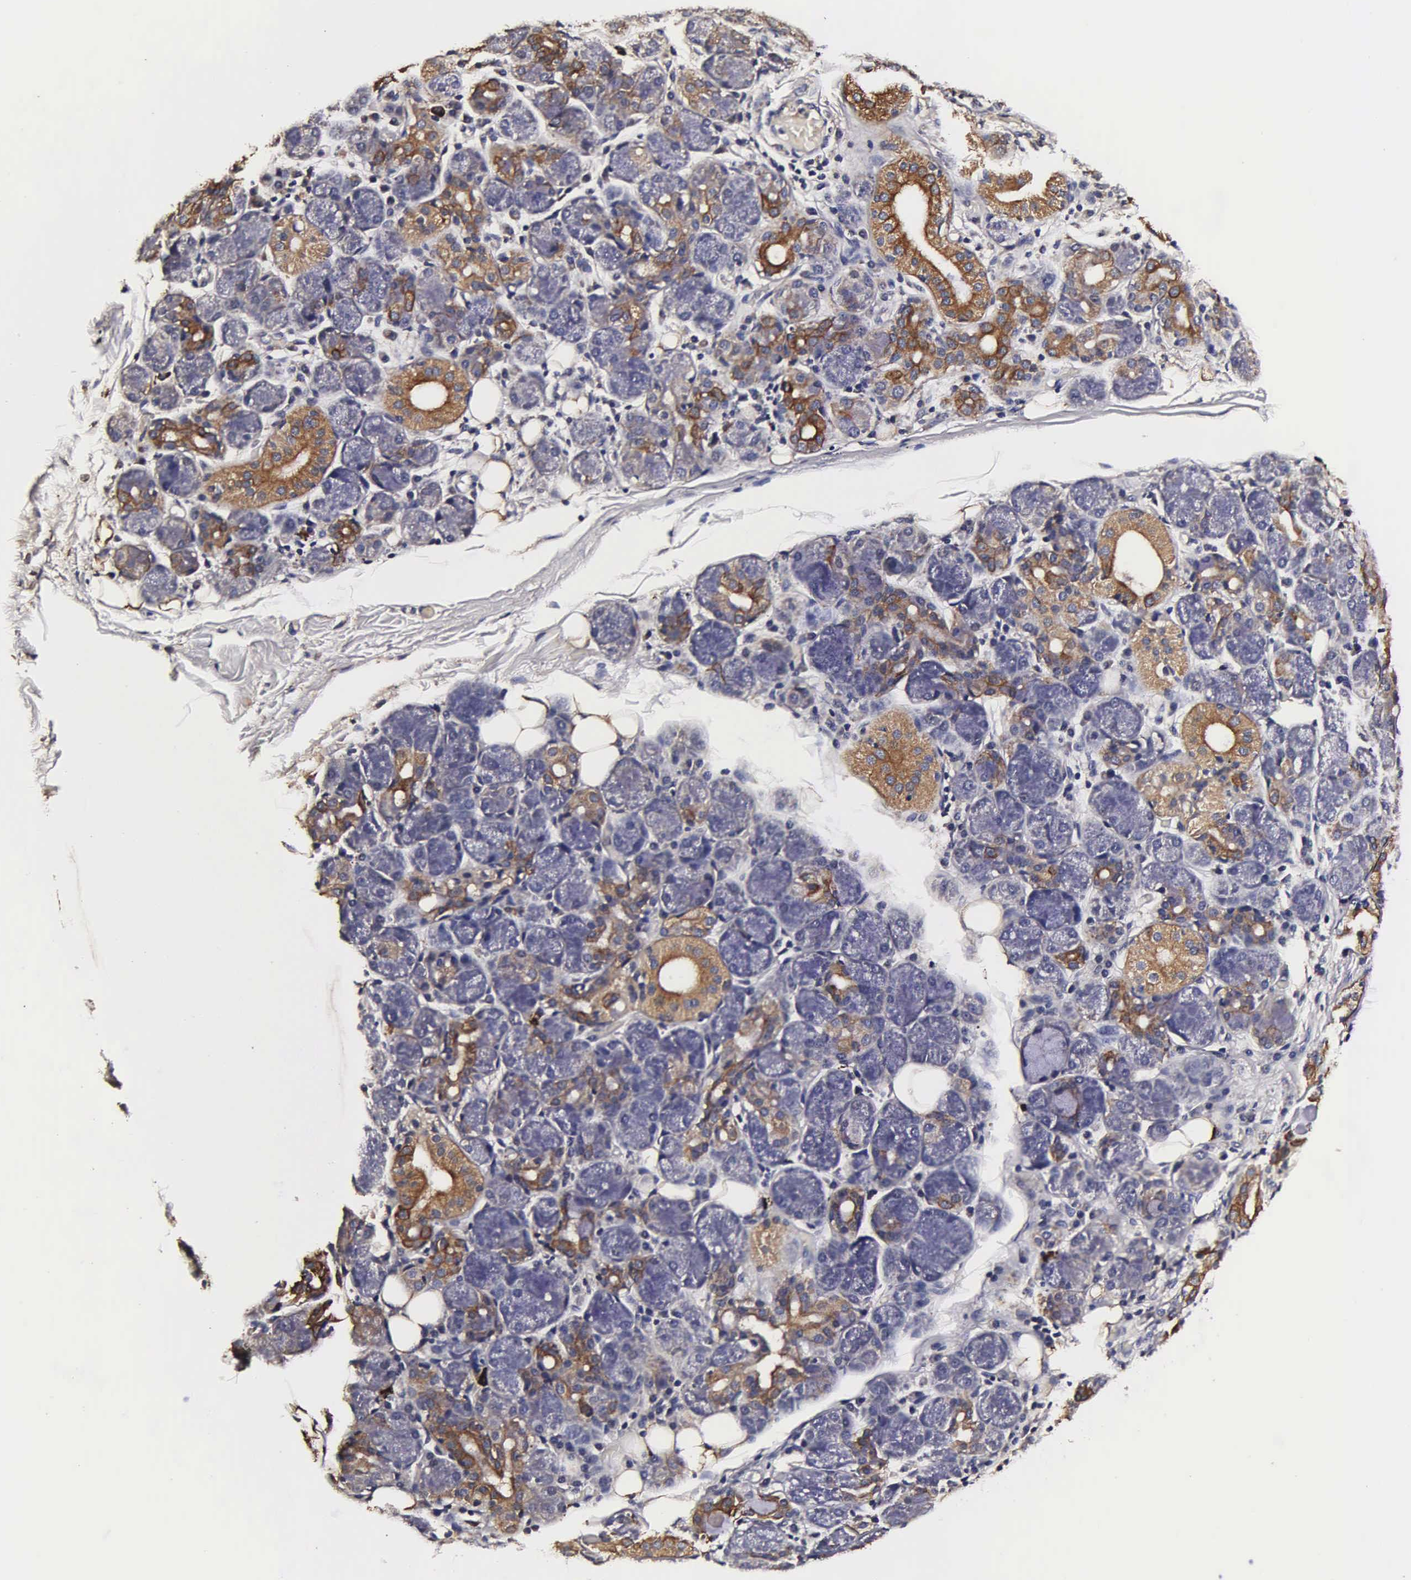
{"staining": {"intensity": "moderate", "quantity": "<25%", "location": "cytoplasmic/membranous"}, "tissue": "salivary gland", "cell_type": "Glandular cells", "image_type": "normal", "snomed": [{"axis": "morphology", "description": "Normal tissue, NOS"}, {"axis": "topography", "description": "Salivary gland"}, {"axis": "topography", "description": "Peripheral nerve tissue"}], "caption": "Immunohistochemistry (IHC) of normal human salivary gland demonstrates low levels of moderate cytoplasmic/membranous expression in approximately <25% of glandular cells. (DAB IHC with brightfield microscopy, high magnification).", "gene": "PSMA3", "patient": {"sex": "male", "age": 62}}